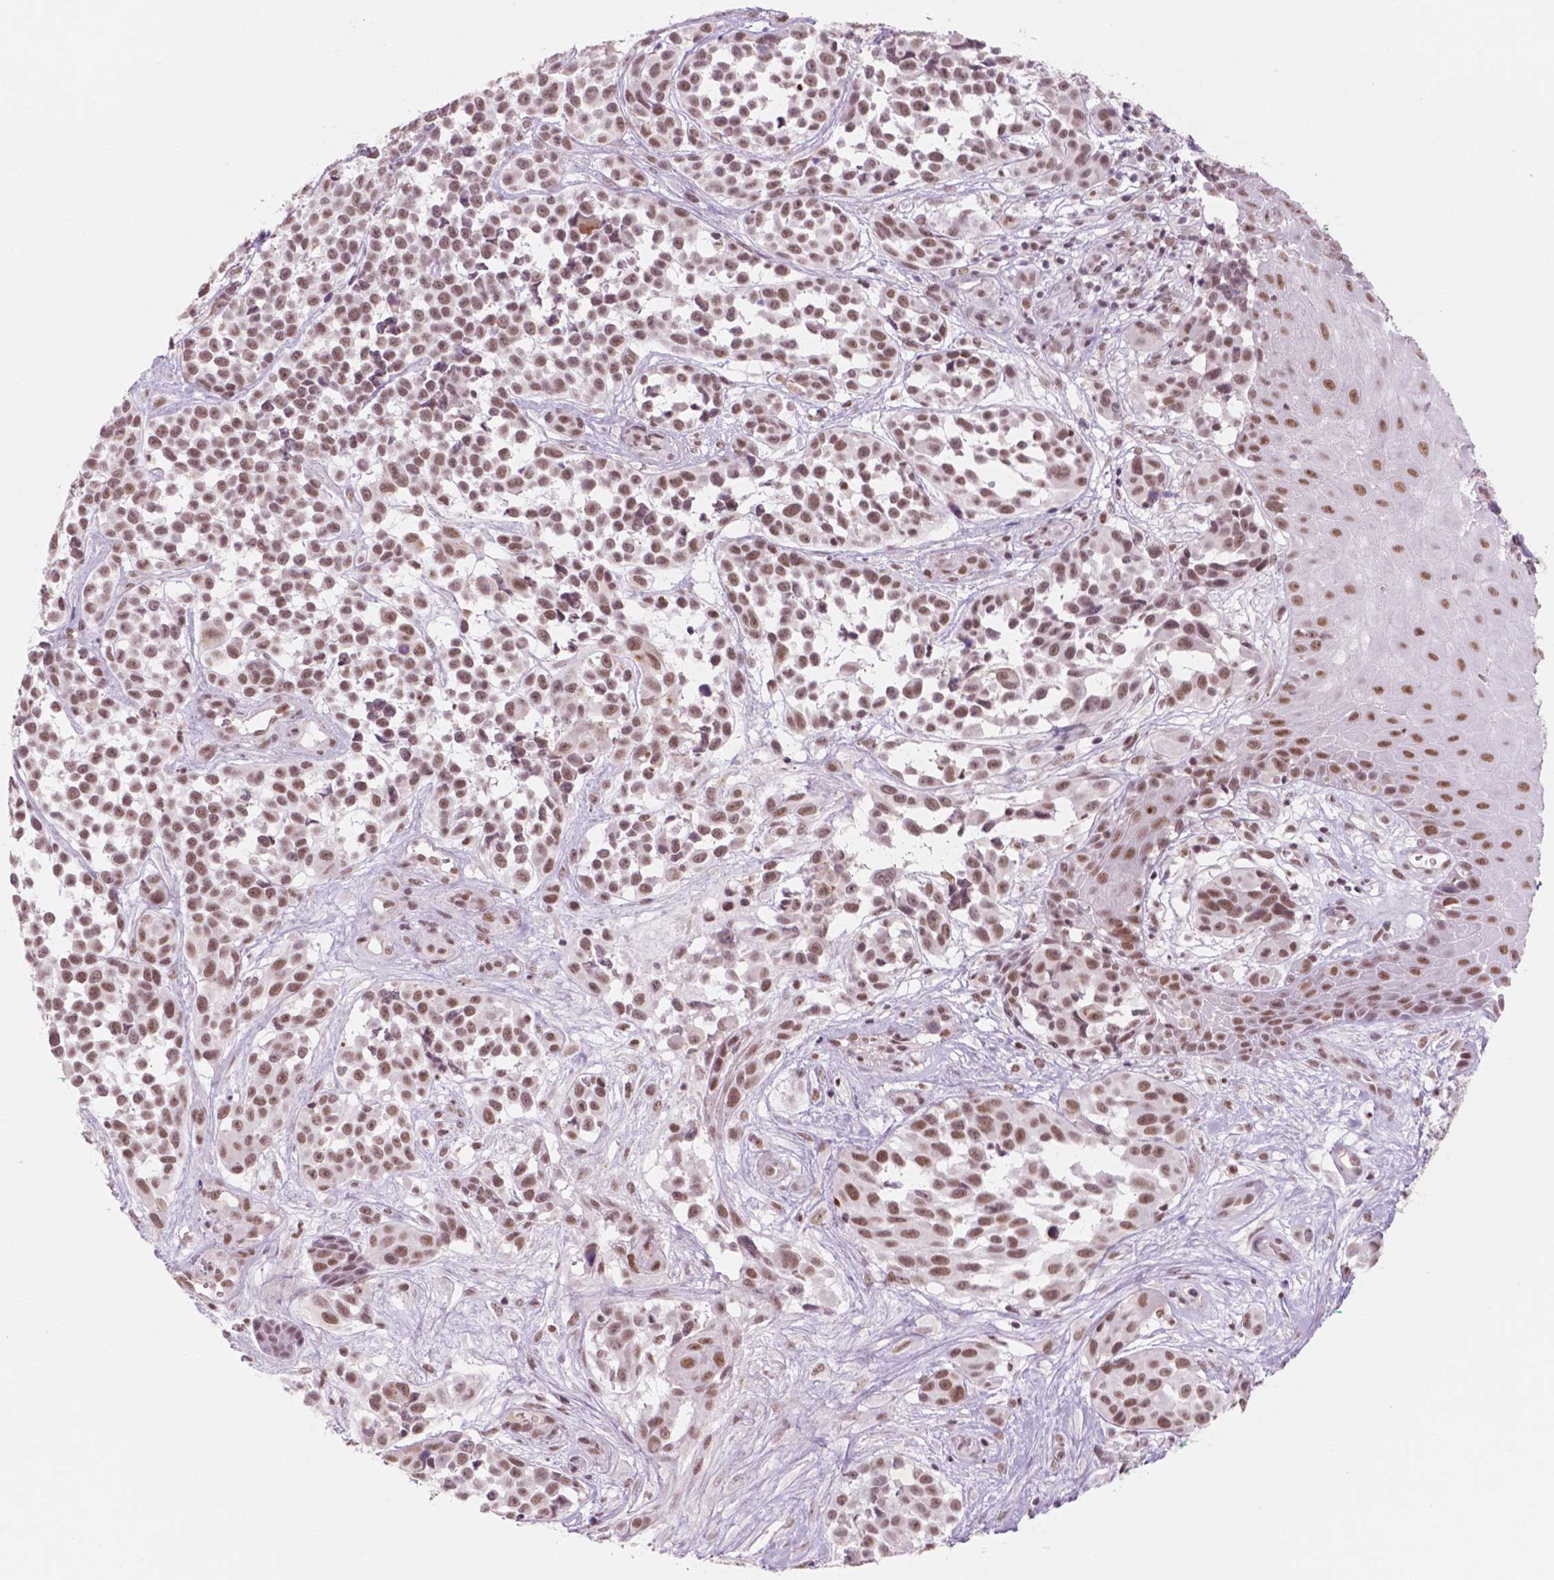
{"staining": {"intensity": "moderate", "quantity": ">75%", "location": "nuclear"}, "tissue": "melanoma", "cell_type": "Tumor cells", "image_type": "cancer", "snomed": [{"axis": "morphology", "description": "Malignant melanoma, NOS"}, {"axis": "topography", "description": "Skin"}], "caption": "Malignant melanoma stained for a protein (brown) reveals moderate nuclear positive expression in approximately >75% of tumor cells.", "gene": "CTR9", "patient": {"sex": "female", "age": 88}}